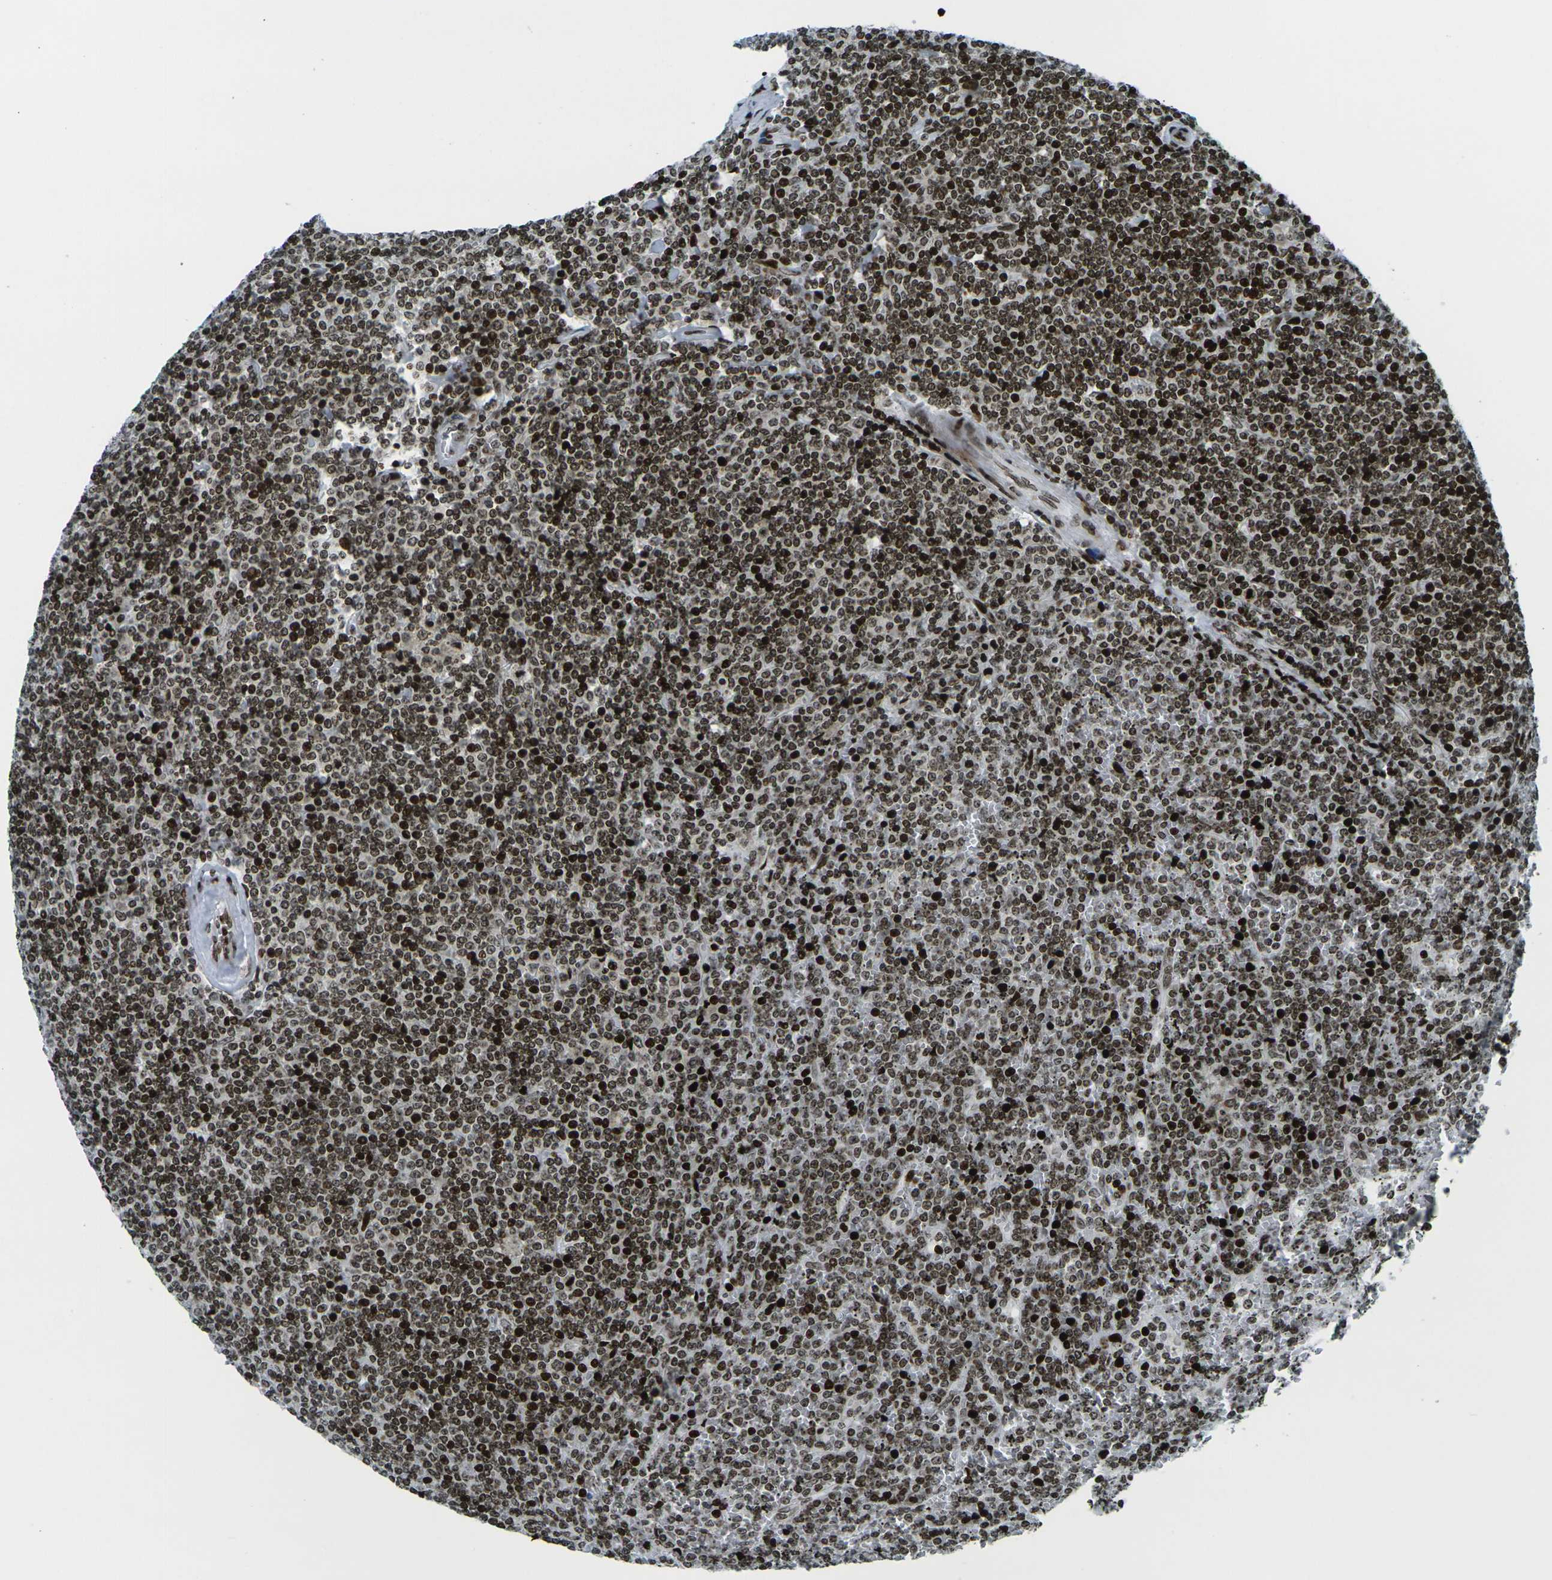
{"staining": {"intensity": "moderate", "quantity": ">75%", "location": "nuclear"}, "tissue": "lymphoma", "cell_type": "Tumor cells", "image_type": "cancer", "snomed": [{"axis": "morphology", "description": "Malignant lymphoma, non-Hodgkin's type, Low grade"}, {"axis": "topography", "description": "Spleen"}], "caption": "IHC histopathology image of lymphoma stained for a protein (brown), which displays medium levels of moderate nuclear staining in approximately >75% of tumor cells.", "gene": "H3-3A", "patient": {"sex": "female", "age": 19}}